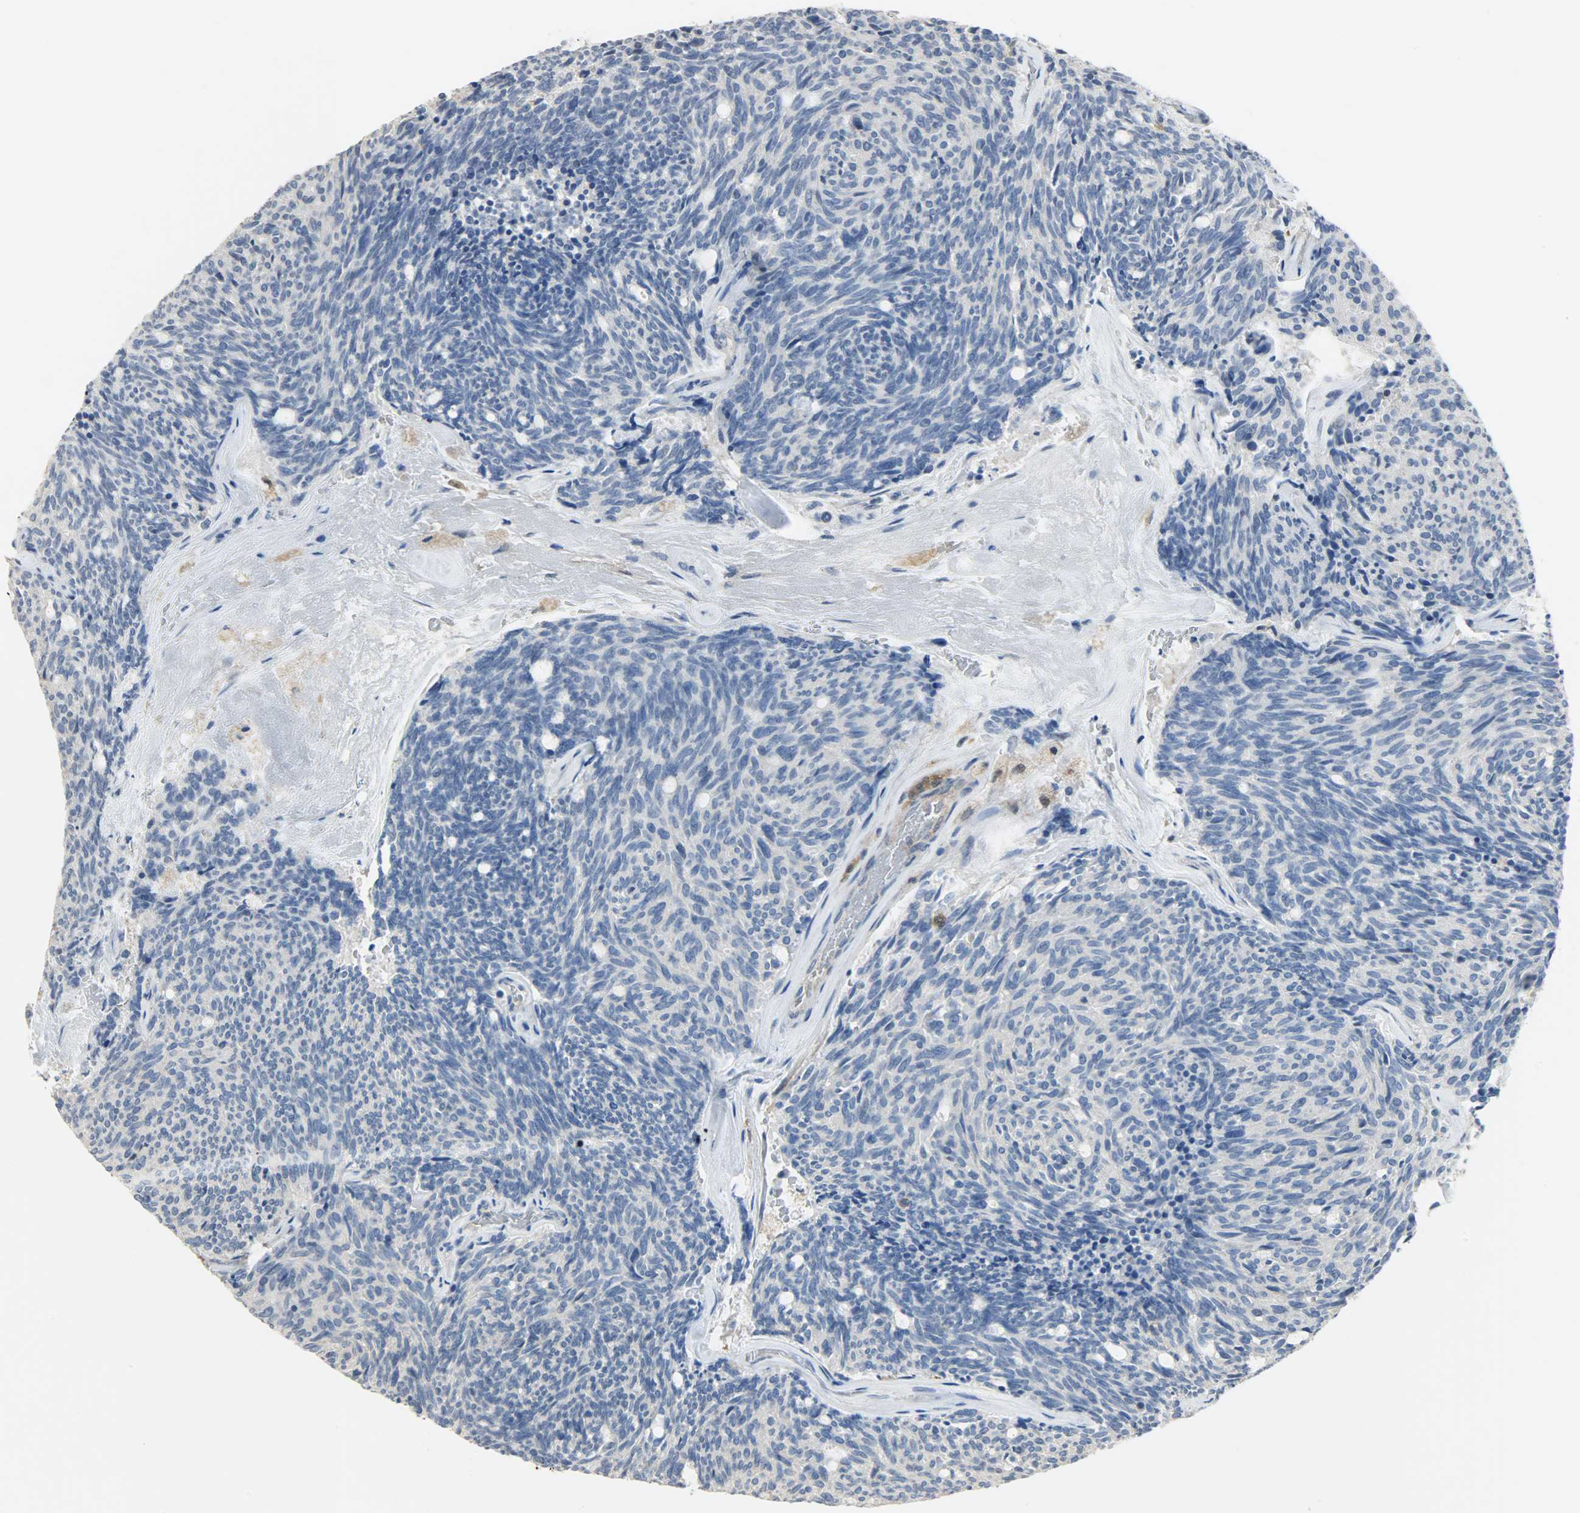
{"staining": {"intensity": "negative", "quantity": "none", "location": "none"}, "tissue": "carcinoid", "cell_type": "Tumor cells", "image_type": "cancer", "snomed": [{"axis": "morphology", "description": "Carcinoid, malignant, NOS"}, {"axis": "topography", "description": "Pancreas"}], "caption": "Immunohistochemistry (IHC) micrograph of neoplastic tissue: human carcinoid stained with DAB (3,3'-diaminobenzidine) shows no significant protein positivity in tumor cells.", "gene": "TRIM21", "patient": {"sex": "female", "age": 54}}